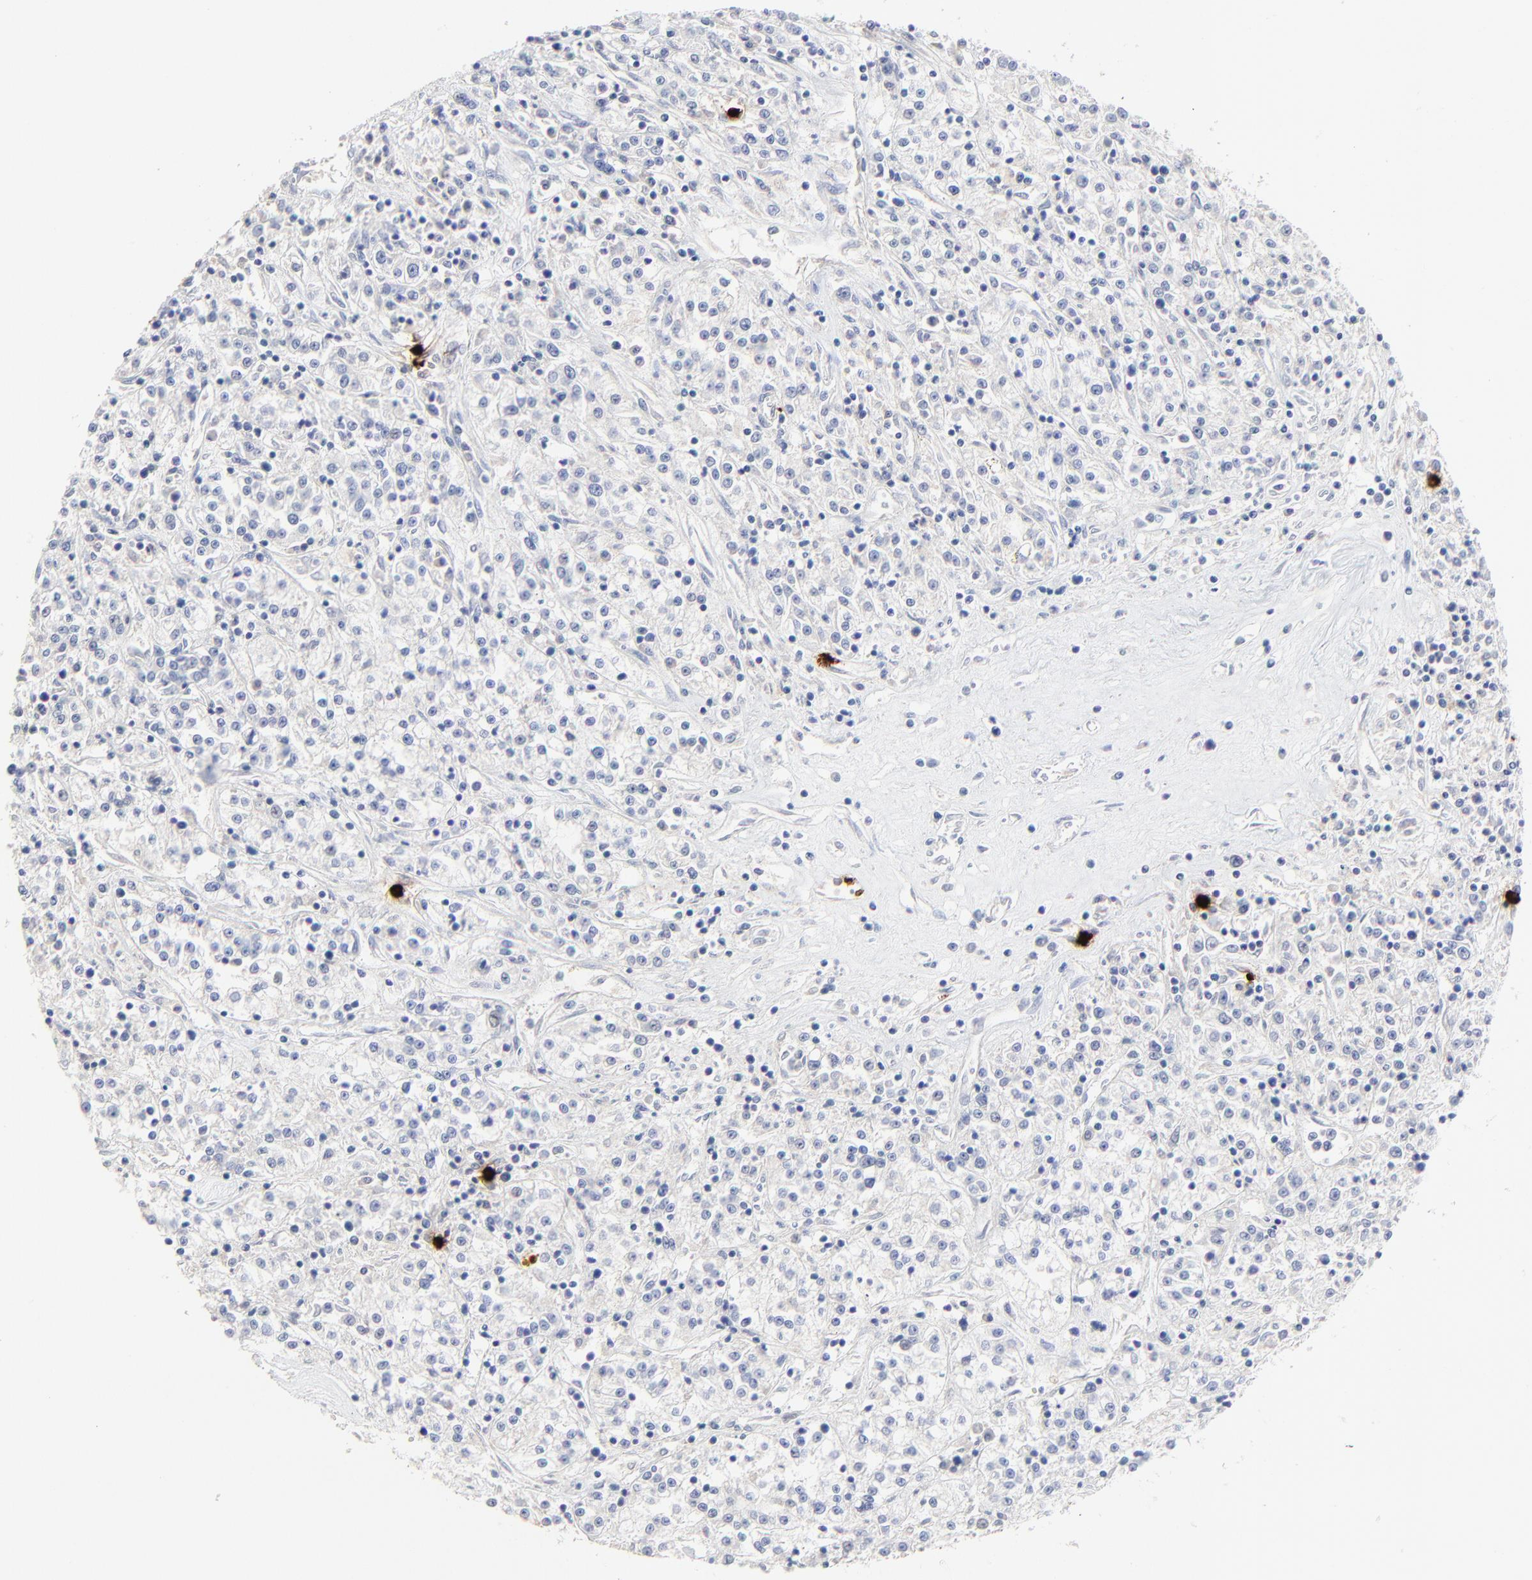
{"staining": {"intensity": "negative", "quantity": "none", "location": "none"}, "tissue": "renal cancer", "cell_type": "Tumor cells", "image_type": "cancer", "snomed": [{"axis": "morphology", "description": "Adenocarcinoma, NOS"}, {"axis": "topography", "description": "Kidney"}], "caption": "This is an immunohistochemistry (IHC) image of adenocarcinoma (renal). There is no expression in tumor cells.", "gene": "LCN2", "patient": {"sex": "female", "age": 76}}